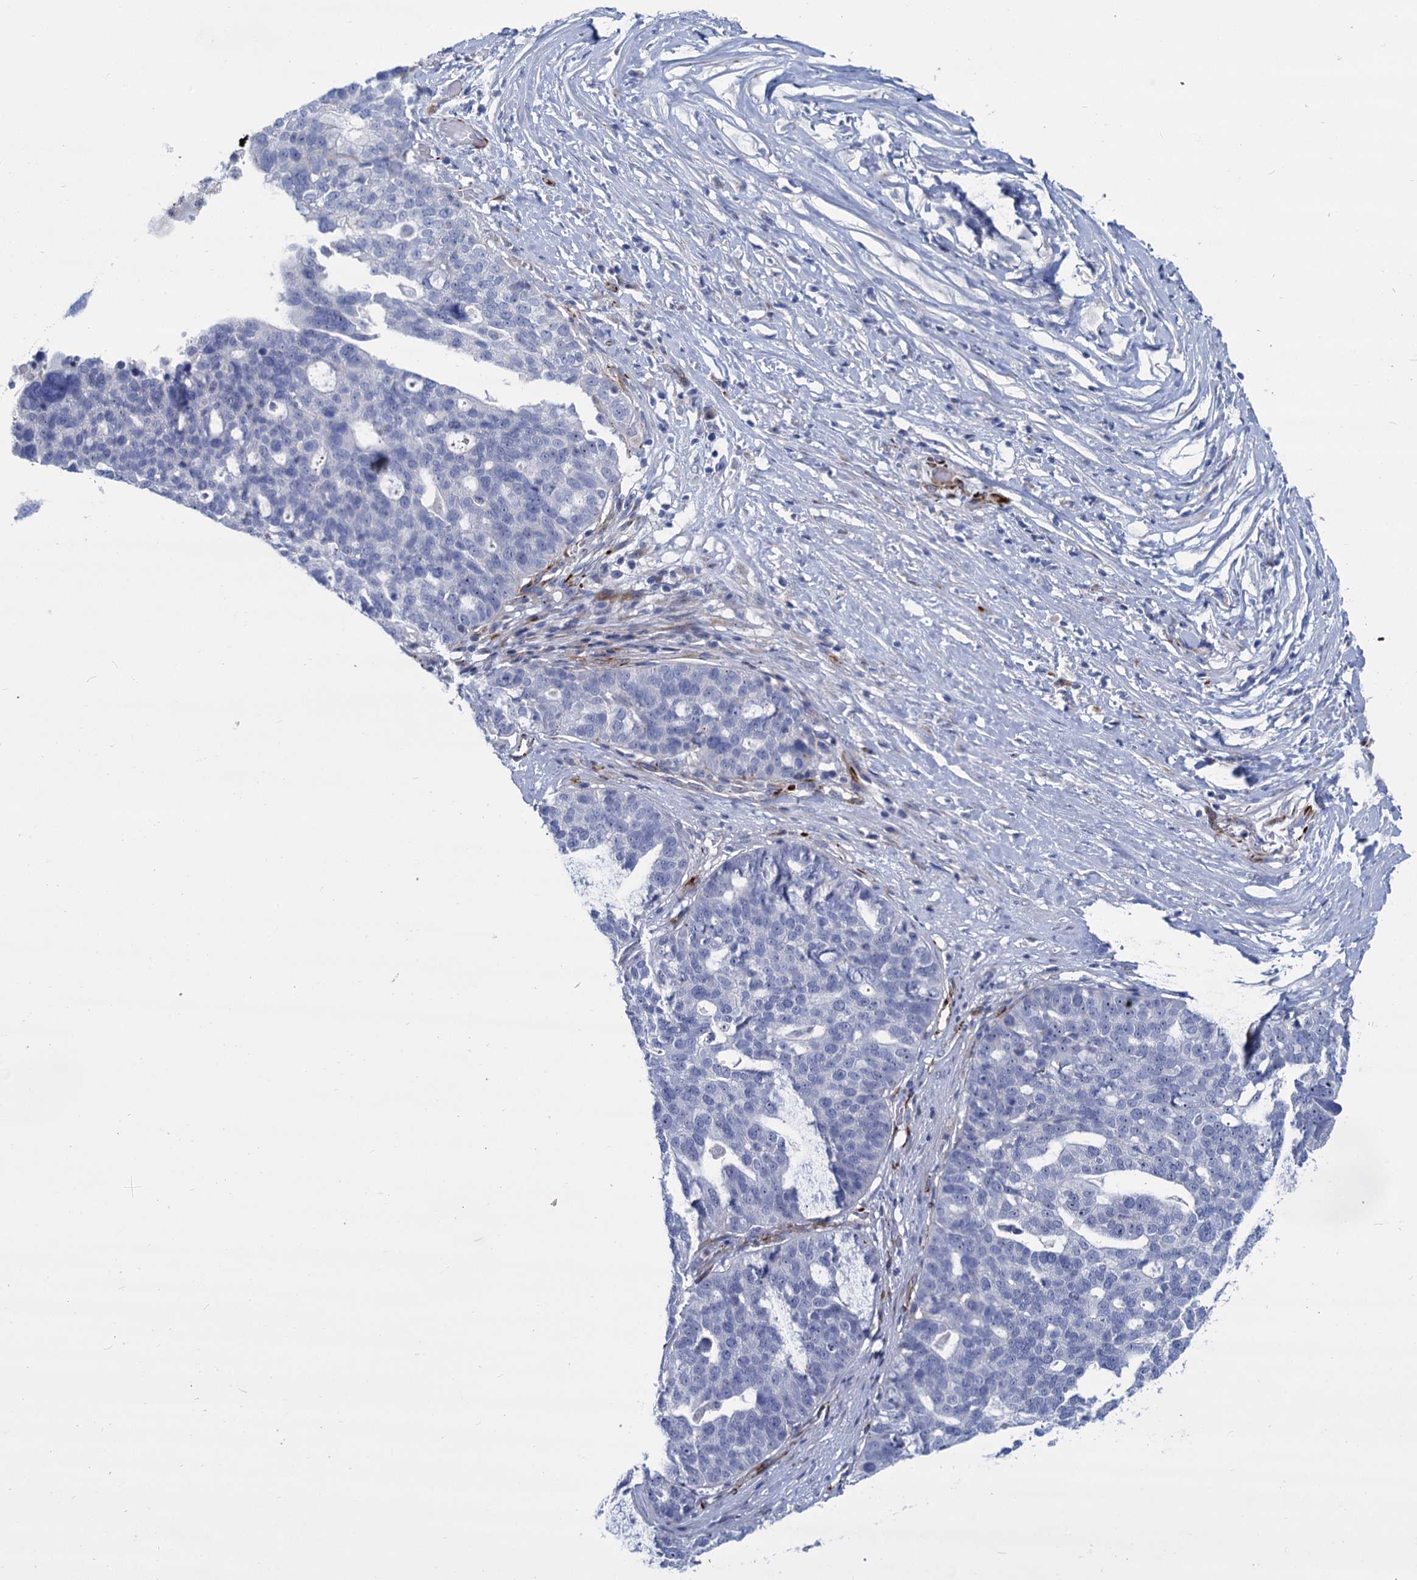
{"staining": {"intensity": "negative", "quantity": "none", "location": "none"}, "tissue": "ovarian cancer", "cell_type": "Tumor cells", "image_type": "cancer", "snomed": [{"axis": "morphology", "description": "Cystadenocarcinoma, serous, NOS"}, {"axis": "topography", "description": "Ovary"}], "caption": "The photomicrograph exhibits no staining of tumor cells in serous cystadenocarcinoma (ovarian).", "gene": "SH3TC2", "patient": {"sex": "female", "age": 59}}